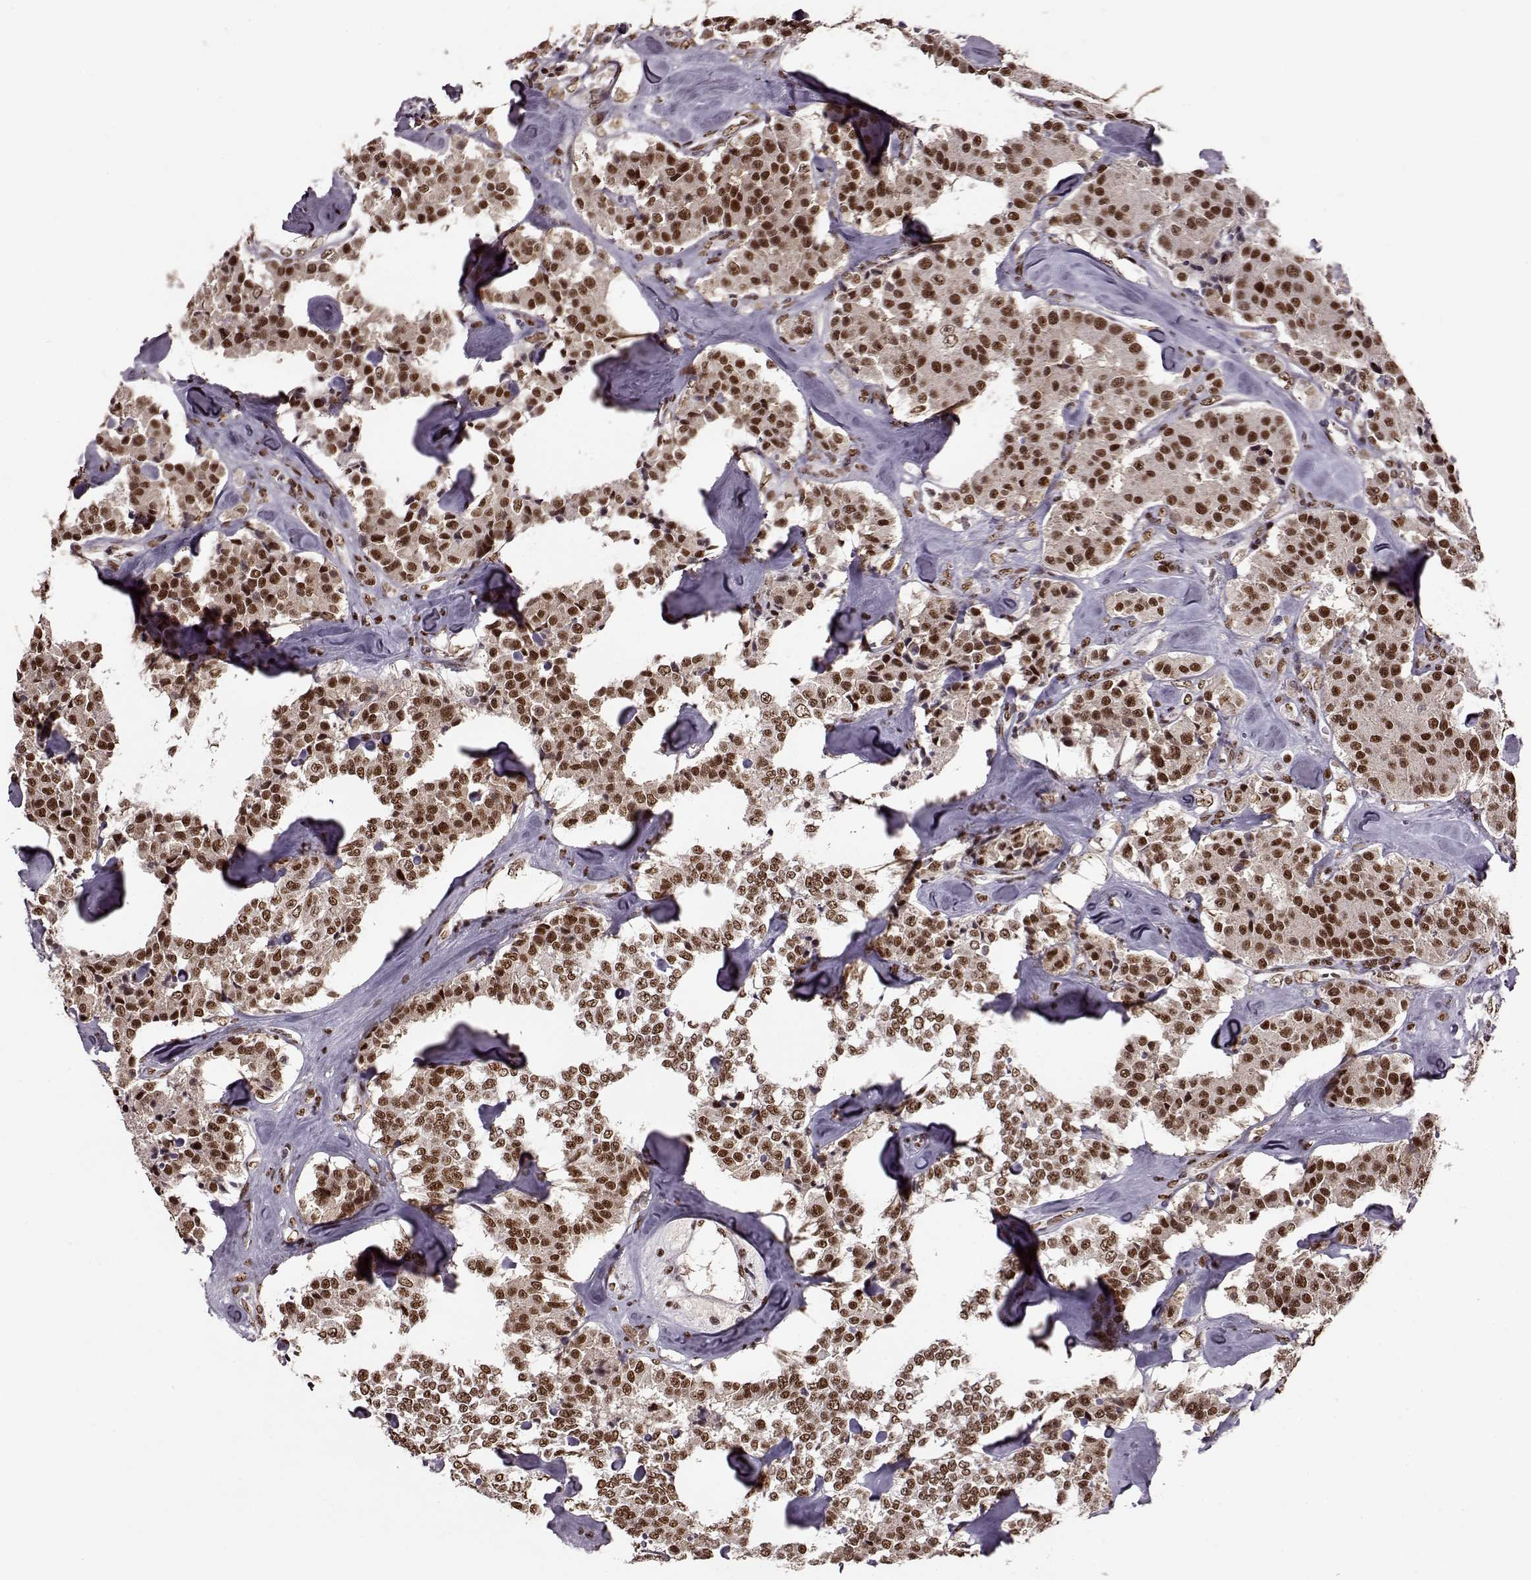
{"staining": {"intensity": "moderate", "quantity": ">75%", "location": "nuclear"}, "tissue": "carcinoid", "cell_type": "Tumor cells", "image_type": "cancer", "snomed": [{"axis": "morphology", "description": "Carcinoid, malignant, NOS"}, {"axis": "topography", "description": "Pancreas"}], "caption": "Immunohistochemistry histopathology image of human malignant carcinoid stained for a protein (brown), which exhibits medium levels of moderate nuclear positivity in approximately >75% of tumor cells.", "gene": "FTO", "patient": {"sex": "male", "age": 41}}